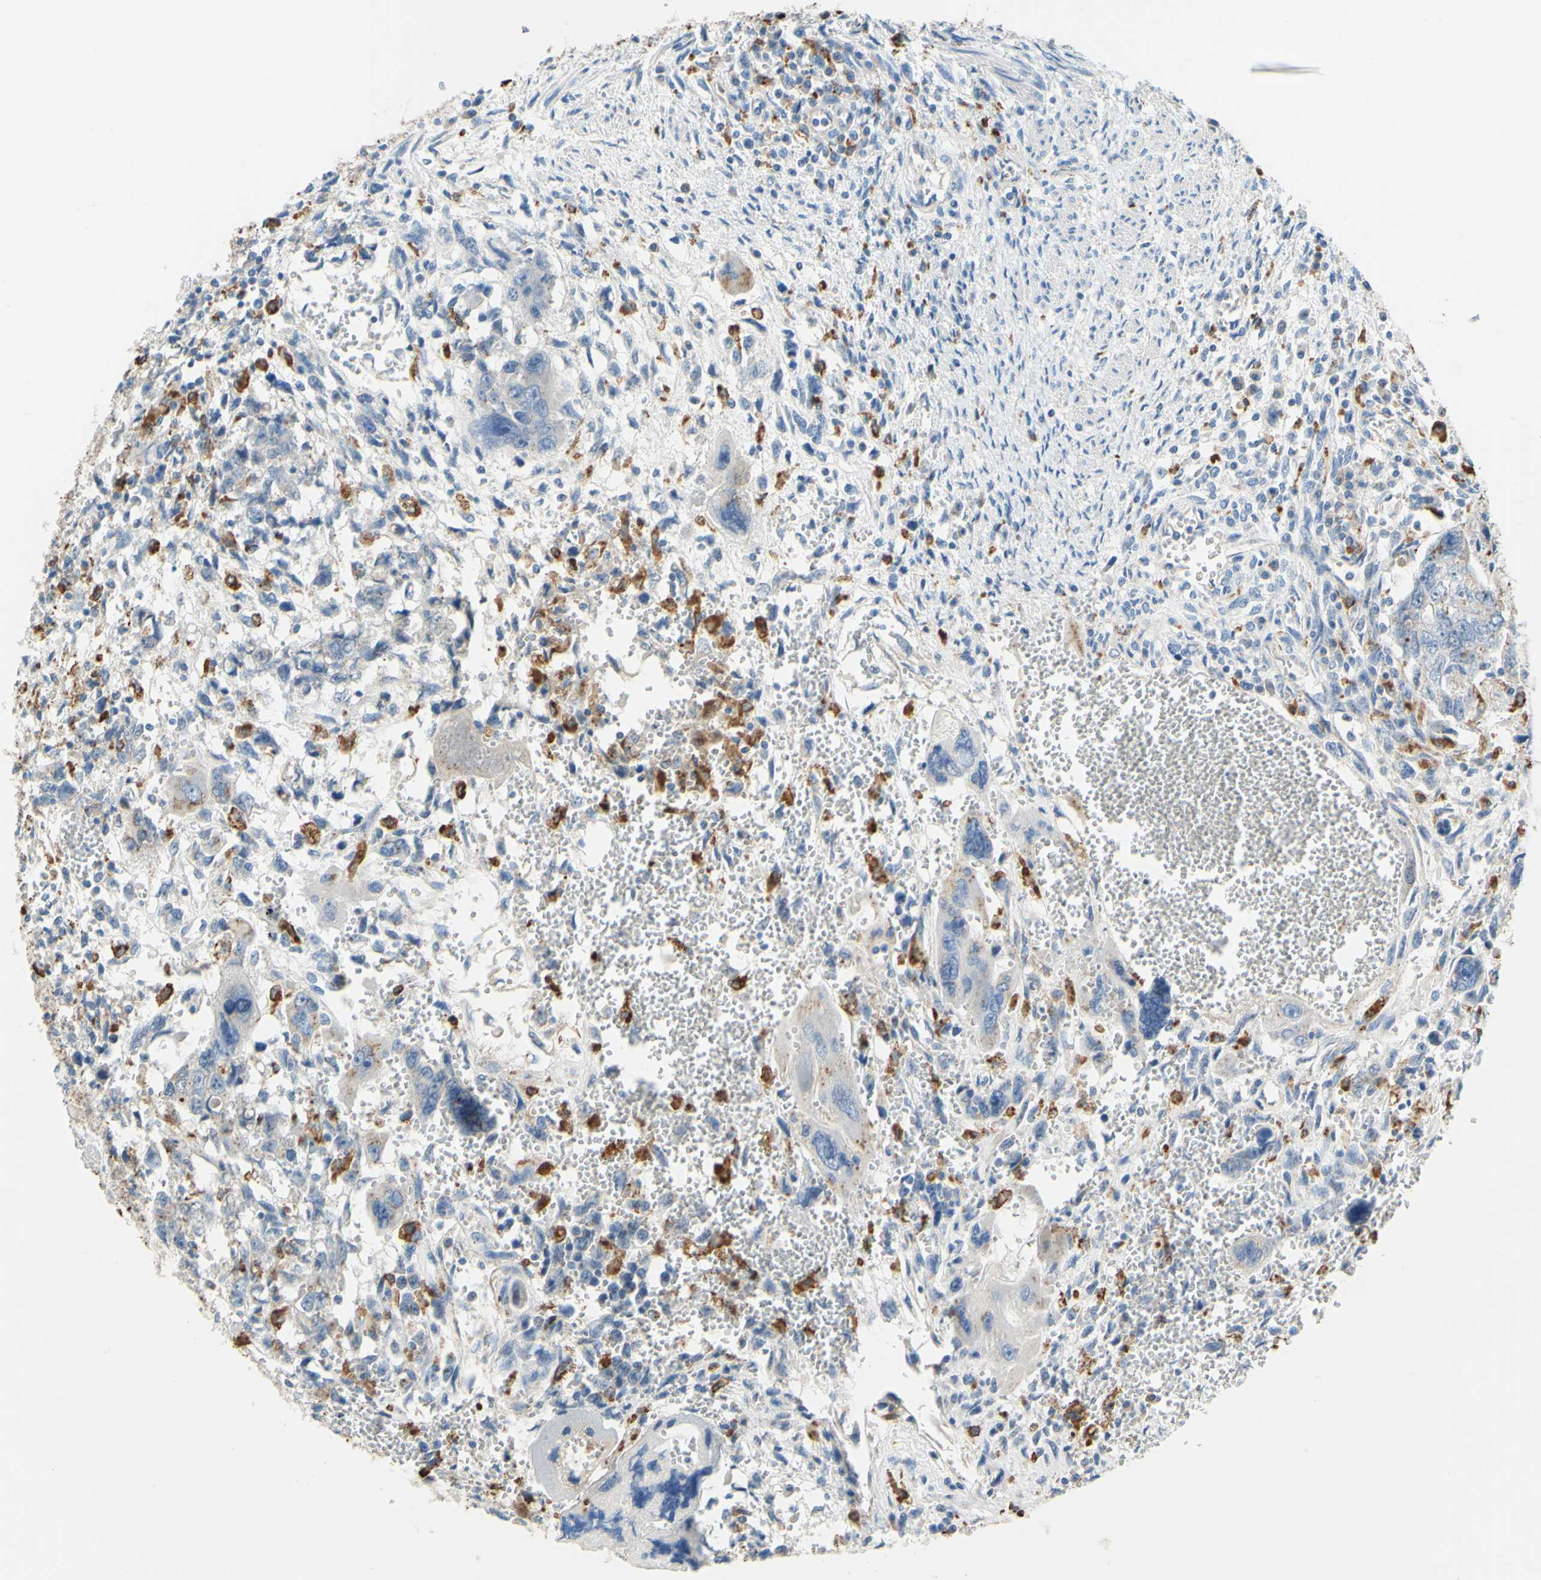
{"staining": {"intensity": "negative", "quantity": "none", "location": "none"}, "tissue": "testis cancer", "cell_type": "Tumor cells", "image_type": "cancer", "snomed": [{"axis": "morphology", "description": "Carcinoma, Embryonal, NOS"}, {"axis": "topography", "description": "Testis"}], "caption": "DAB immunohistochemical staining of human testis cancer (embryonal carcinoma) displays no significant expression in tumor cells.", "gene": "CTSD", "patient": {"sex": "male", "age": 28}}